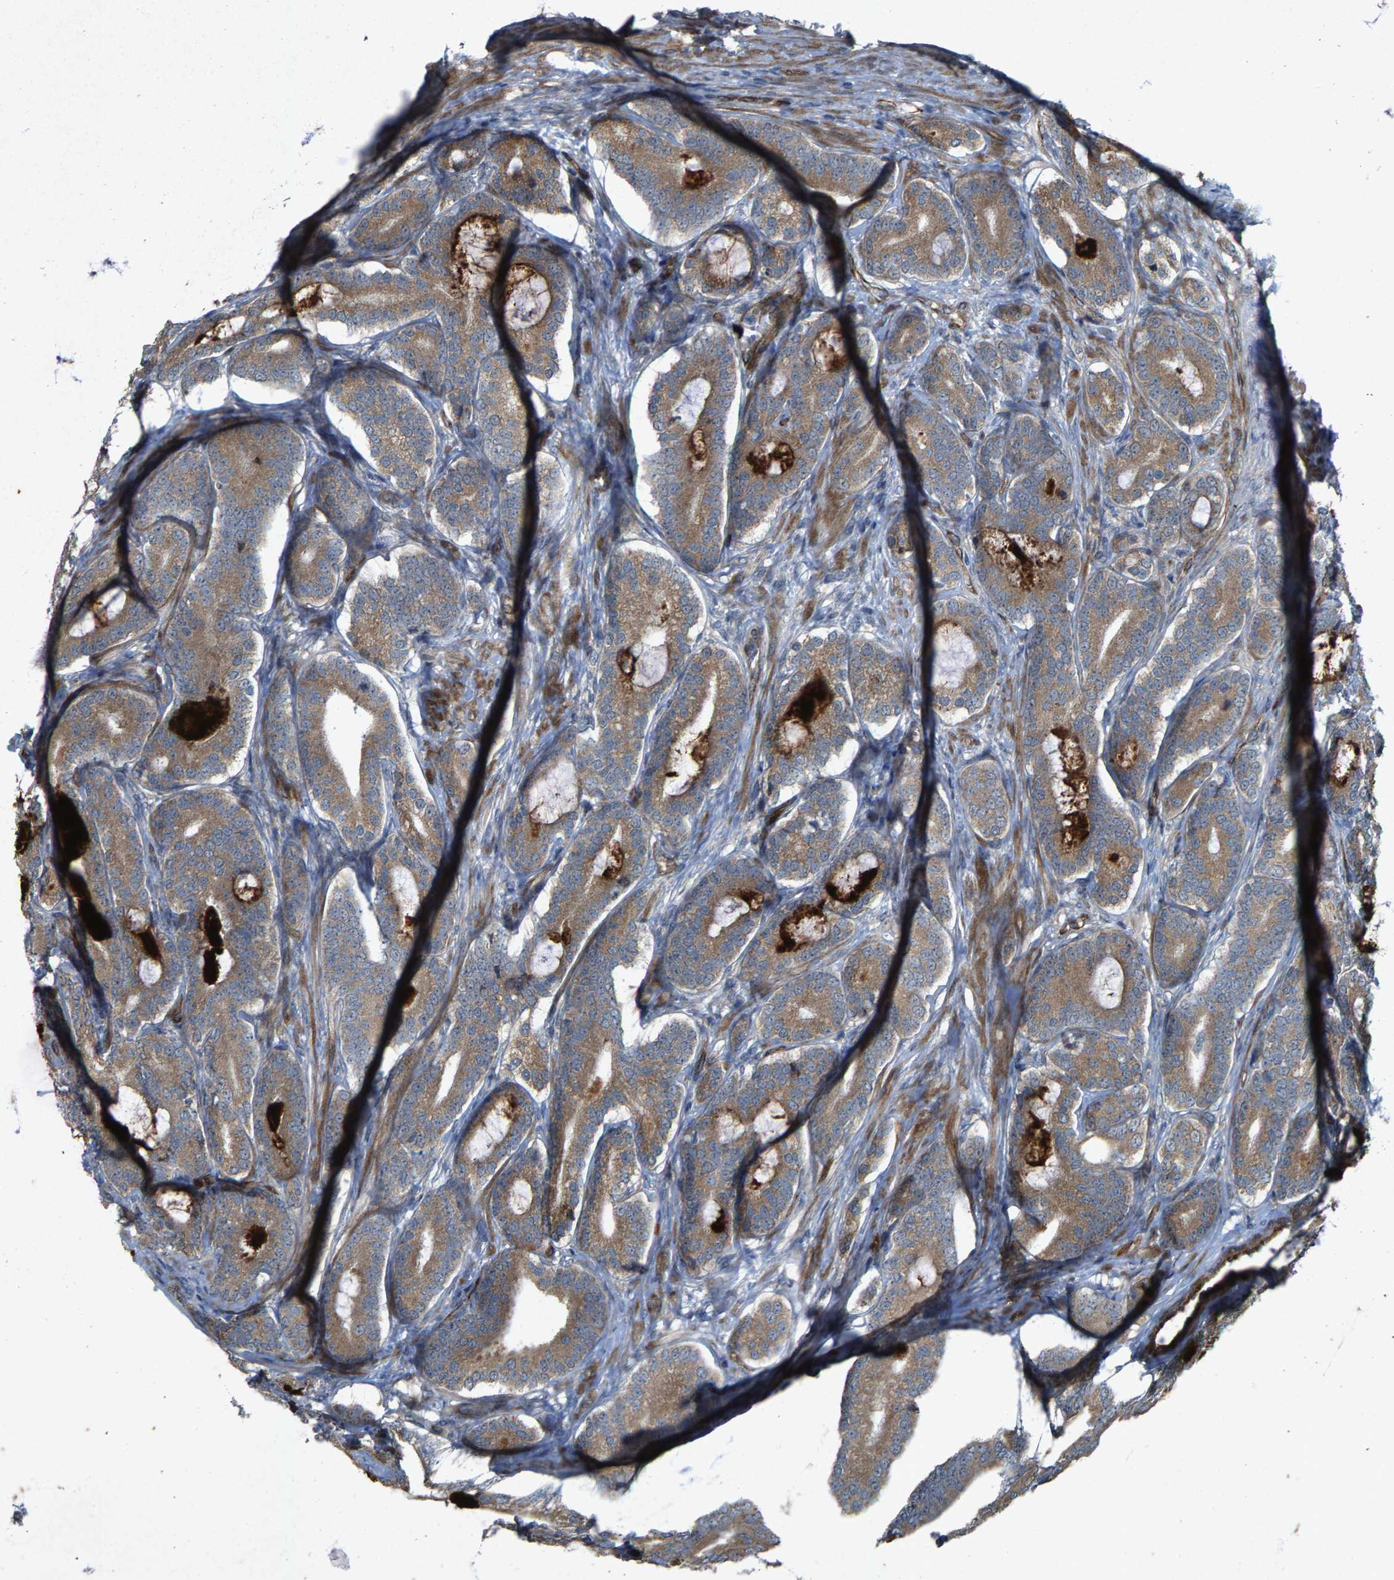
{"staining": {"intensity": "moderate", "quantity": ">75%", "location": "cytoplasmic/membranous"}, "tissue": "prostate cancer", "cell_type": "Tumor cells", "image_type": "cancer", "snomed": [{"axis": "morphology", "description": "Adenocarcinoma, High grade"}, {"axis": "topography", "description": "Prostate"}], "caption": "This image reveals adenocarcinoma (high-grade) (prostate) stained with immunohistochemistry to label a protein in brown. The cytoplasmic/membranous of tumor cells show moderate positivity for the protein. Nuclei are counter-stained blue.", "gene": "LRRC72", "patient": {"sex": "male", "age": 60}}